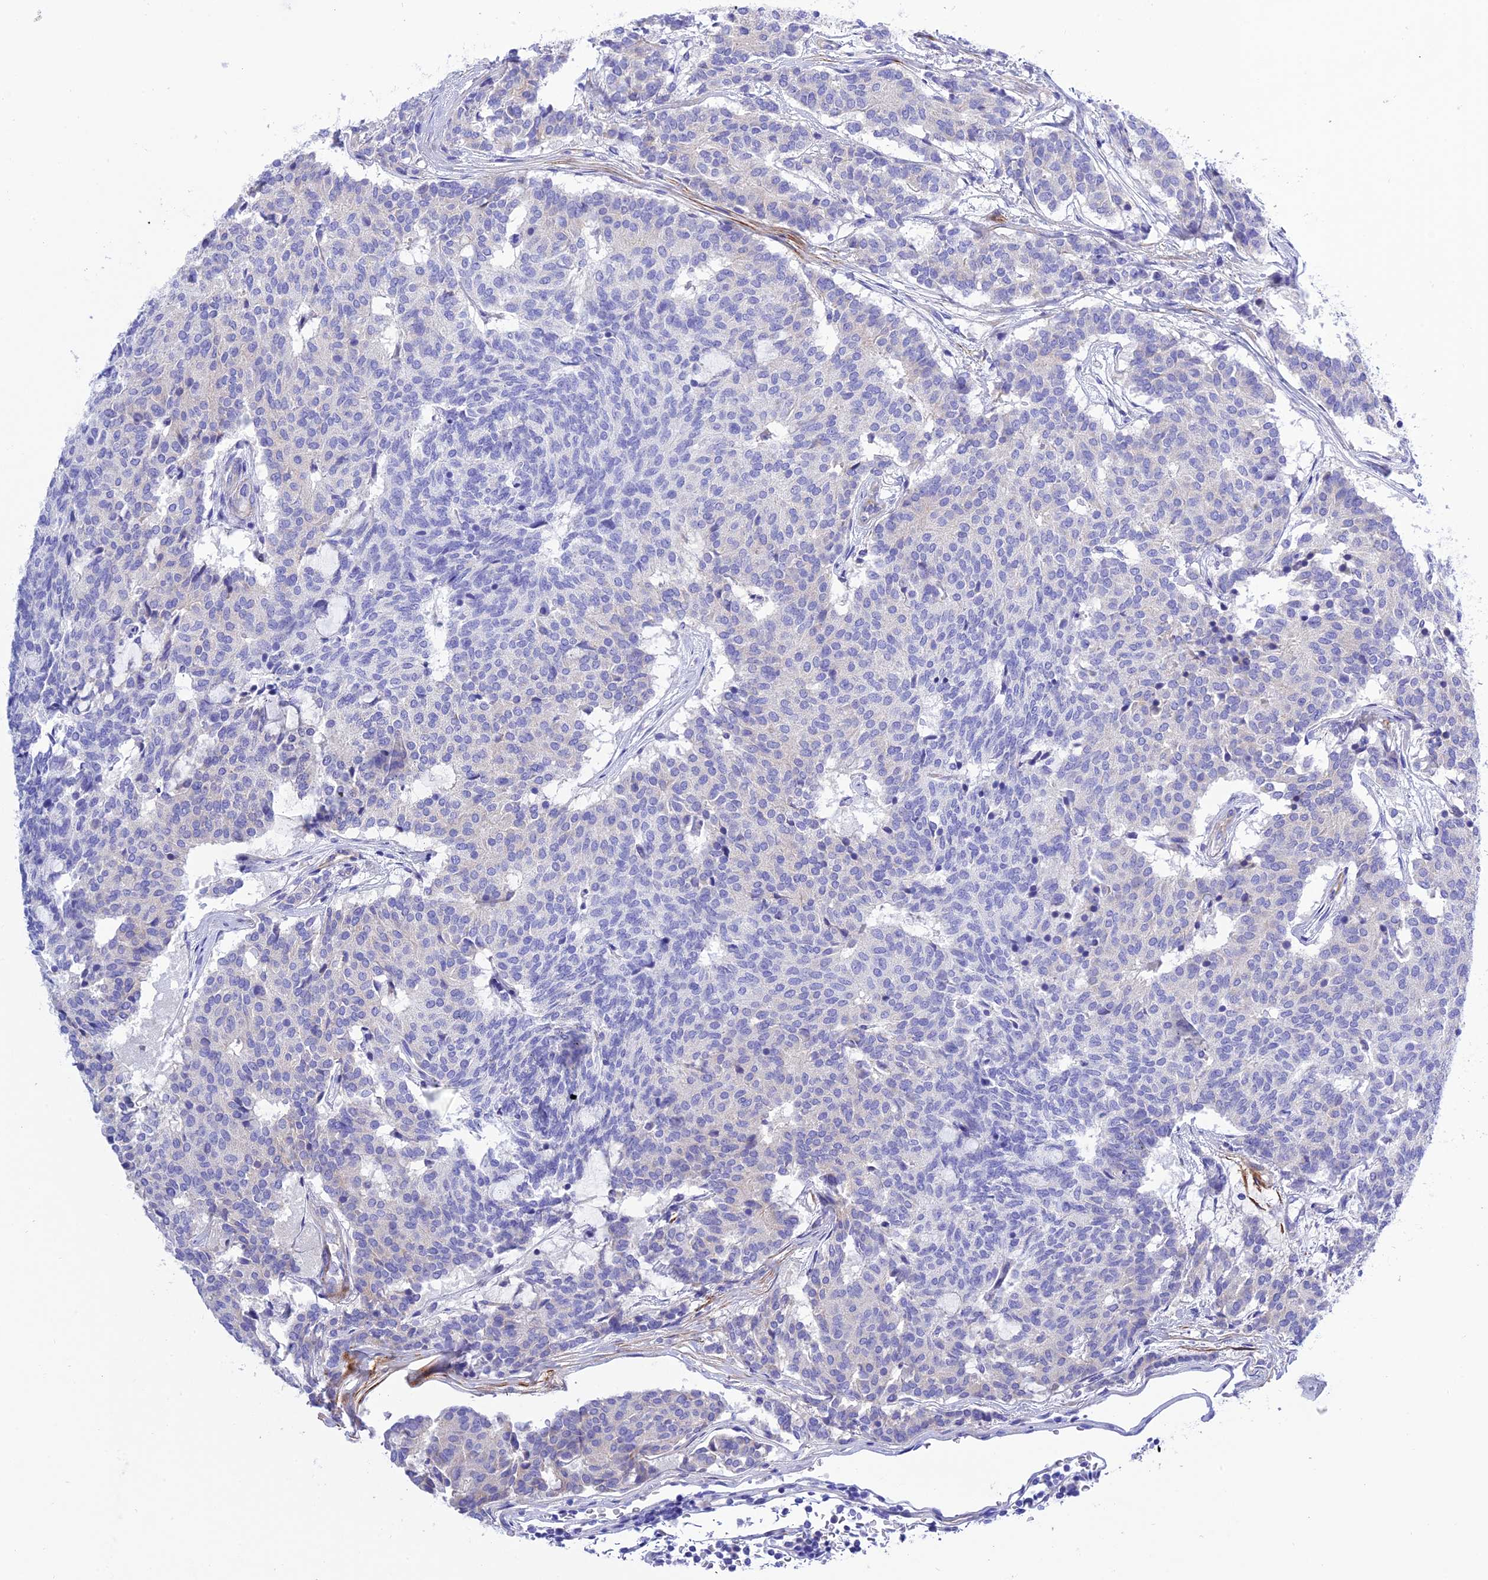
{"staining": {"intensity": "negative", "quantity": "none", "location": "none"}, "tissue": "carcinoid", "cell_type": "Tumor cells", "image_type": "cancer", "snomed": [{"axis": "morphology", "description": "Carcinoid, malignant, NOS"}, {"axis": "topography", "description": "Pancreas"}], "caption": "Protein analysis of malignant carcinoid shows no significant positivity in tumor cells.", "gene": "FRA10AC1", "patient": {"sex": "female", "age": 54}}